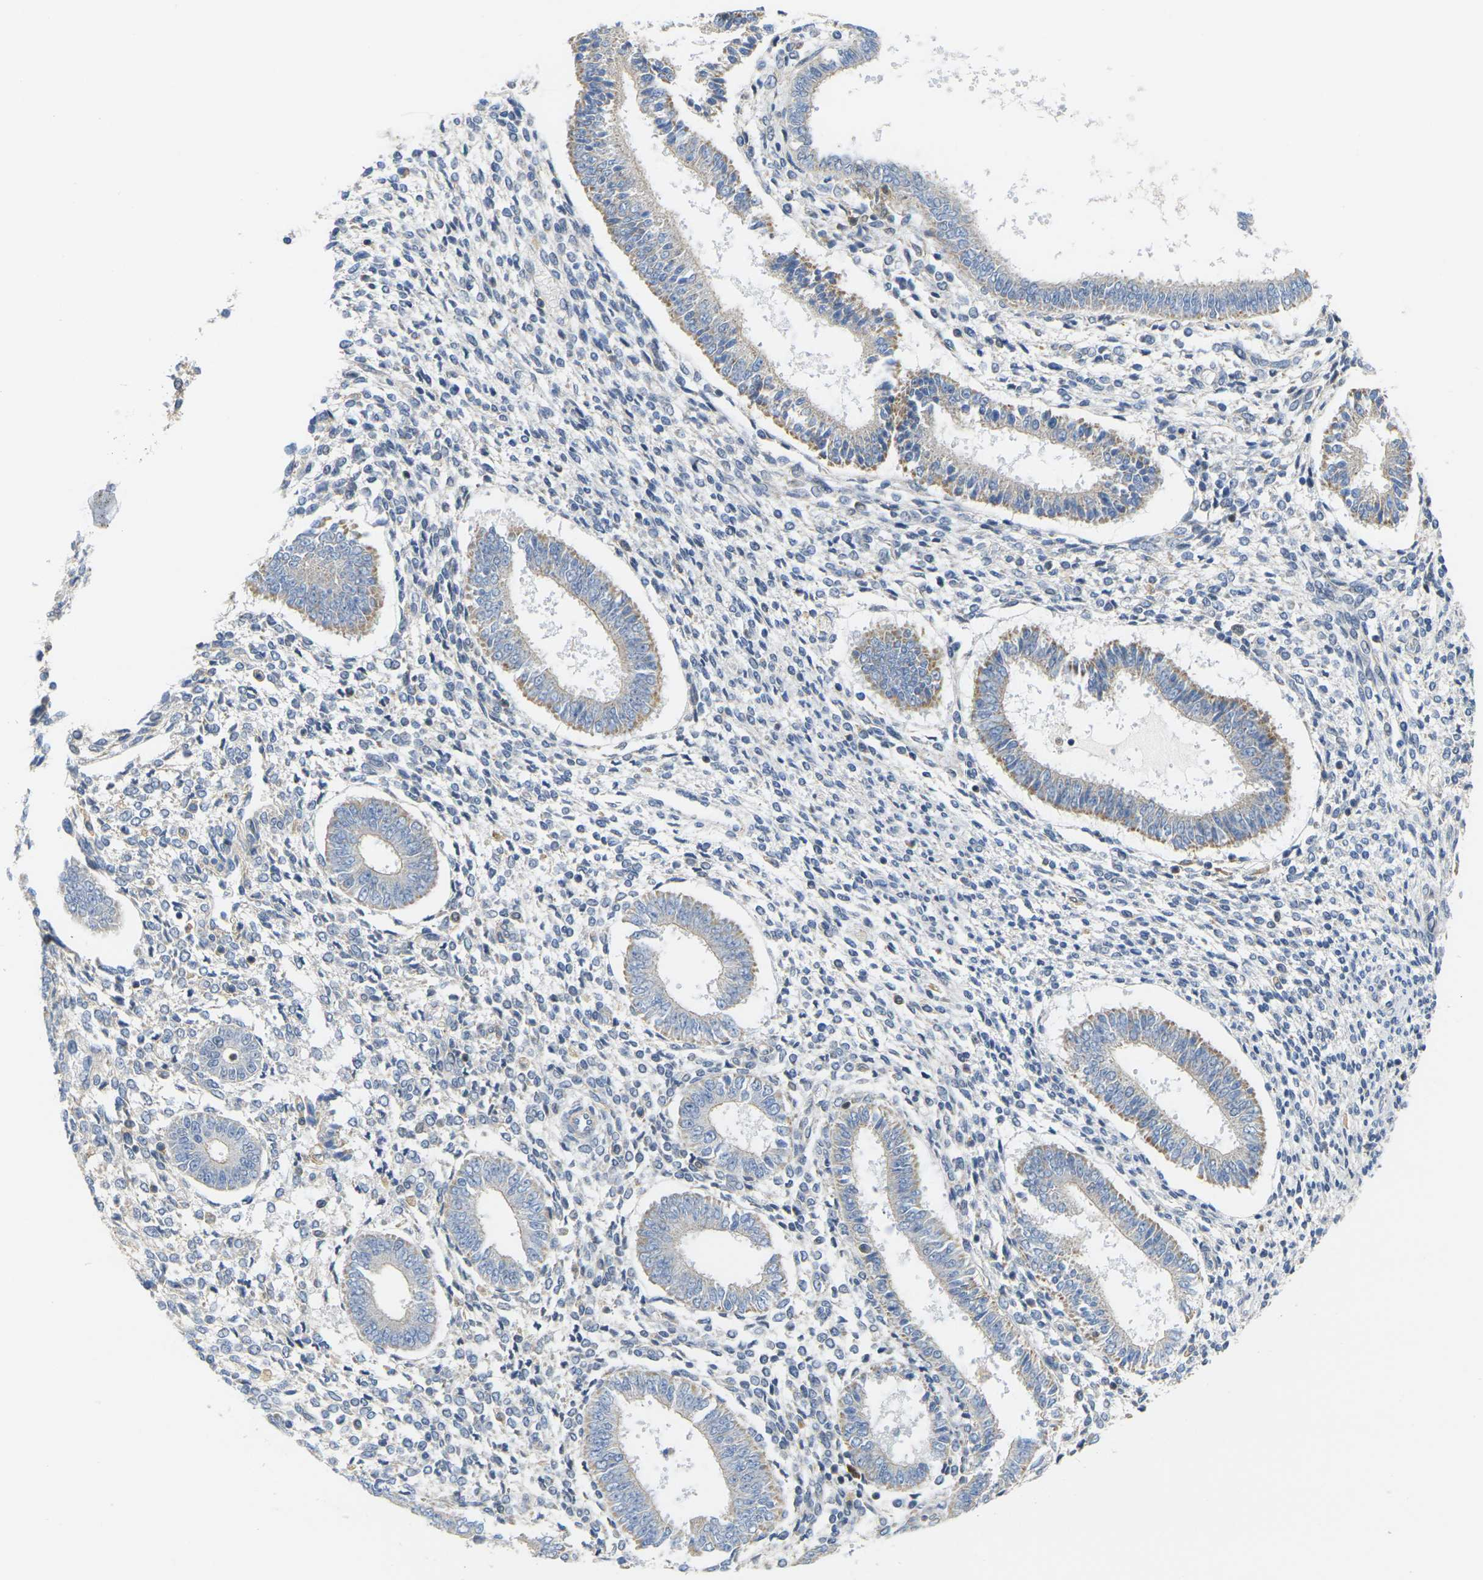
{"staining": {"intensity": "negative", "quantity": "none", "location": "none"}, "tissue": "endometrium", "cell_type": "Cells in endometrial stroma", "image_type": "normal", "snomed": [{"axis": "morphology", "description": "Normal tissue, NOS"}, {"axis": "topography", "description": "Endometrium"}], "caption": "Image shows no significant protein staining in cells in endometrial stroma of benign endometrium.", "gene": "OTOF", "patient": {"sex": "female", "age": 35}}